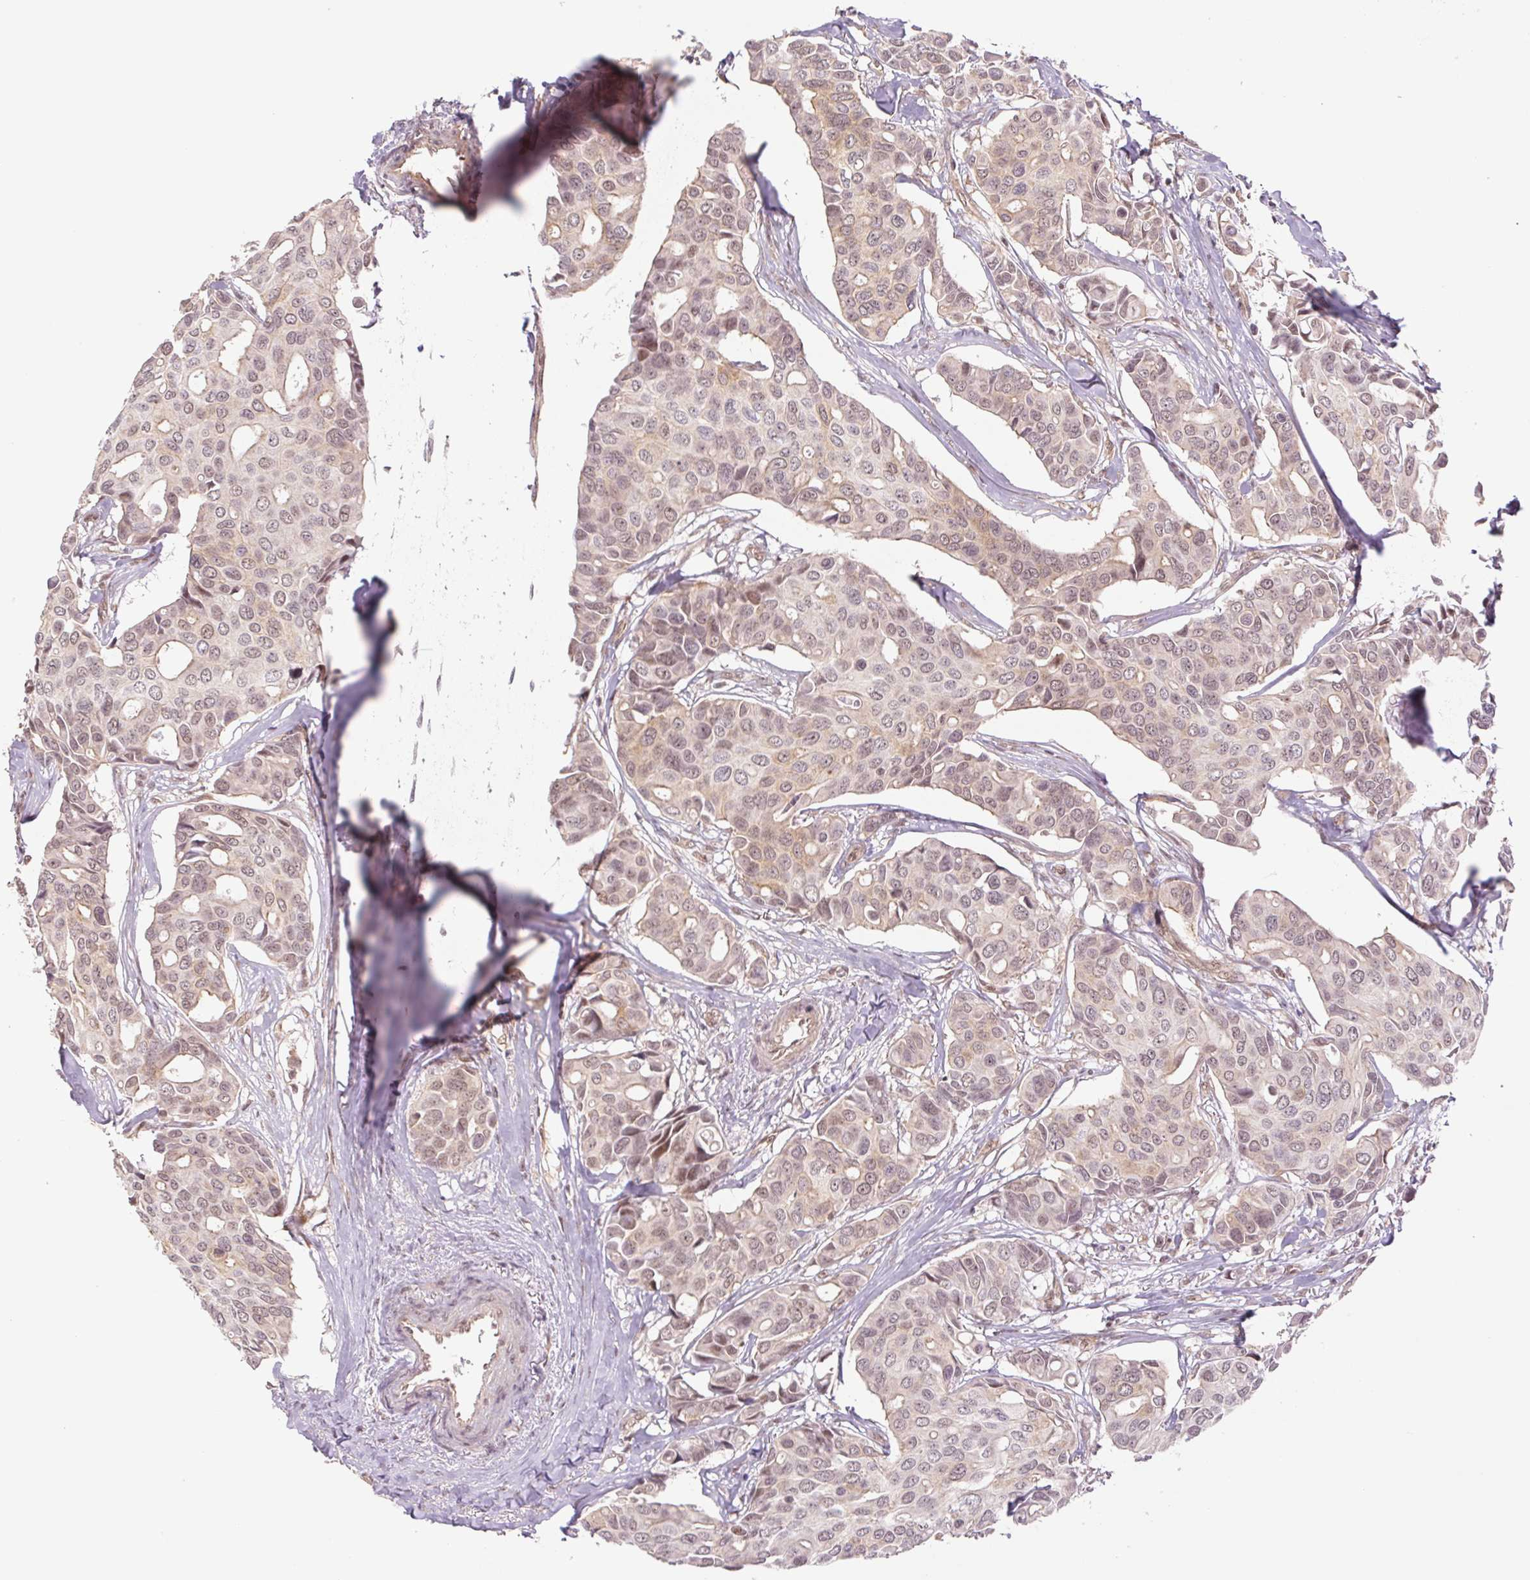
{"staining": {"intensity": "weak", "quantity": "25%-75%", "location": "nuclear"}, "tissue": "breast cancer", "cell_type": "Tumor cells", "image_type": "cancer", "snomed": [{"axis": "morphology", "description": "Duct carcinoma"}, {"axis": "topography", "description": "Breast"}], "caption": "A low amount of weak nuclear staining is present in about 25%-75% of tumor cells in invasive ductal carcinoma (breast) tissue.", "gene": "CWC25", "patient": {"sex": "female", "age": 54}}